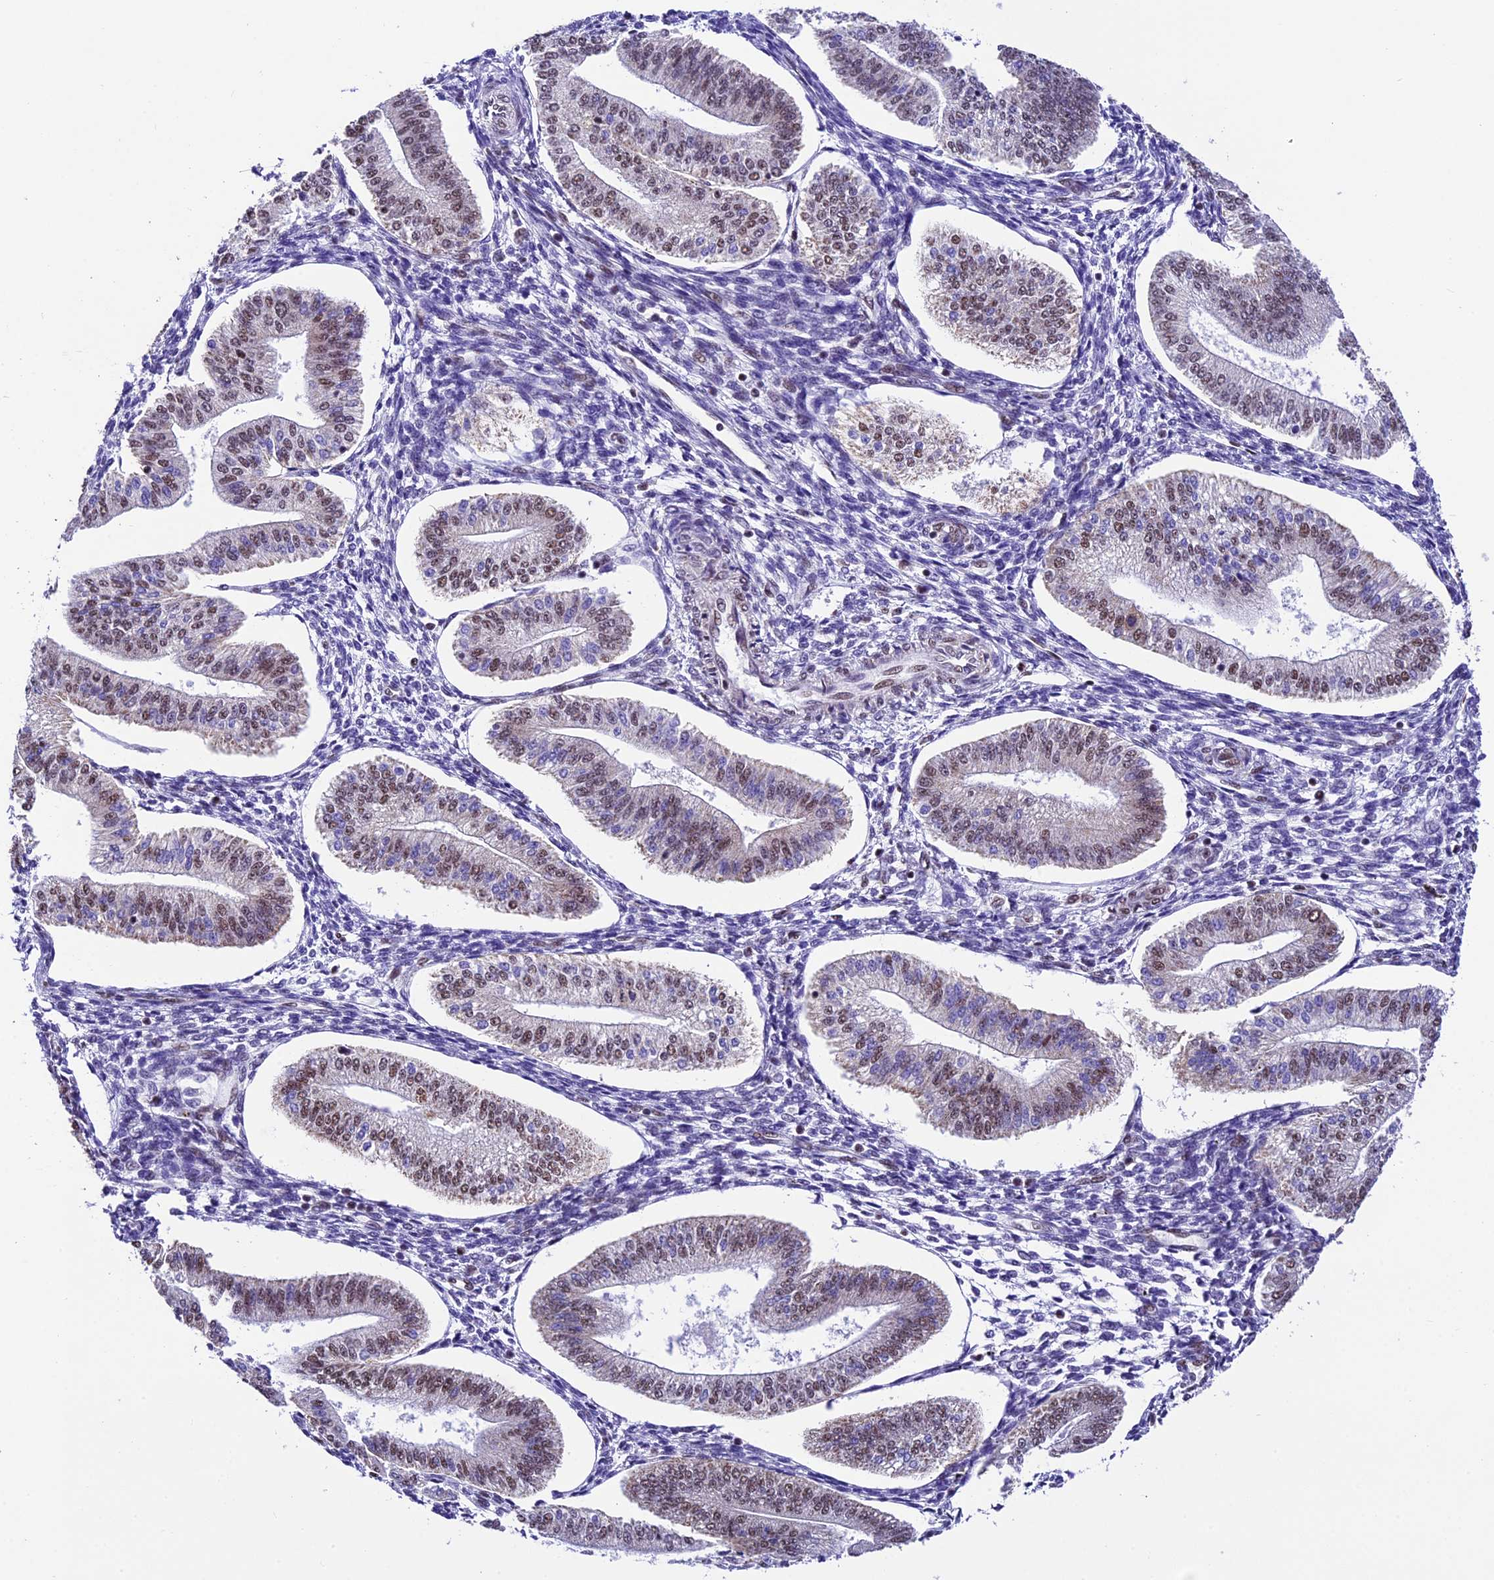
{"staining": {"intensity": "negative", "quantity": "none", "location": "none"}, "tissue": "endometrium", "cell_type": "Cells in endometrial stroma", "image_type": "normal", "snomed": [{"axis": "morphology", "description": "Normal tissue, NOS"}, {"axis": "topography", "description": "Endometrium"}], "caption": "Immunohistochemistry micrograph of benign endometrium stained for a protein (brown), which shows no staining in cells in endometrial stroma. (DAB (3,3'-diaminobenzidine) immunohistochemistry with hematoxylin counter stain).", "gene": "CARS2", "patient": {"sex": "female", "age": 34}}